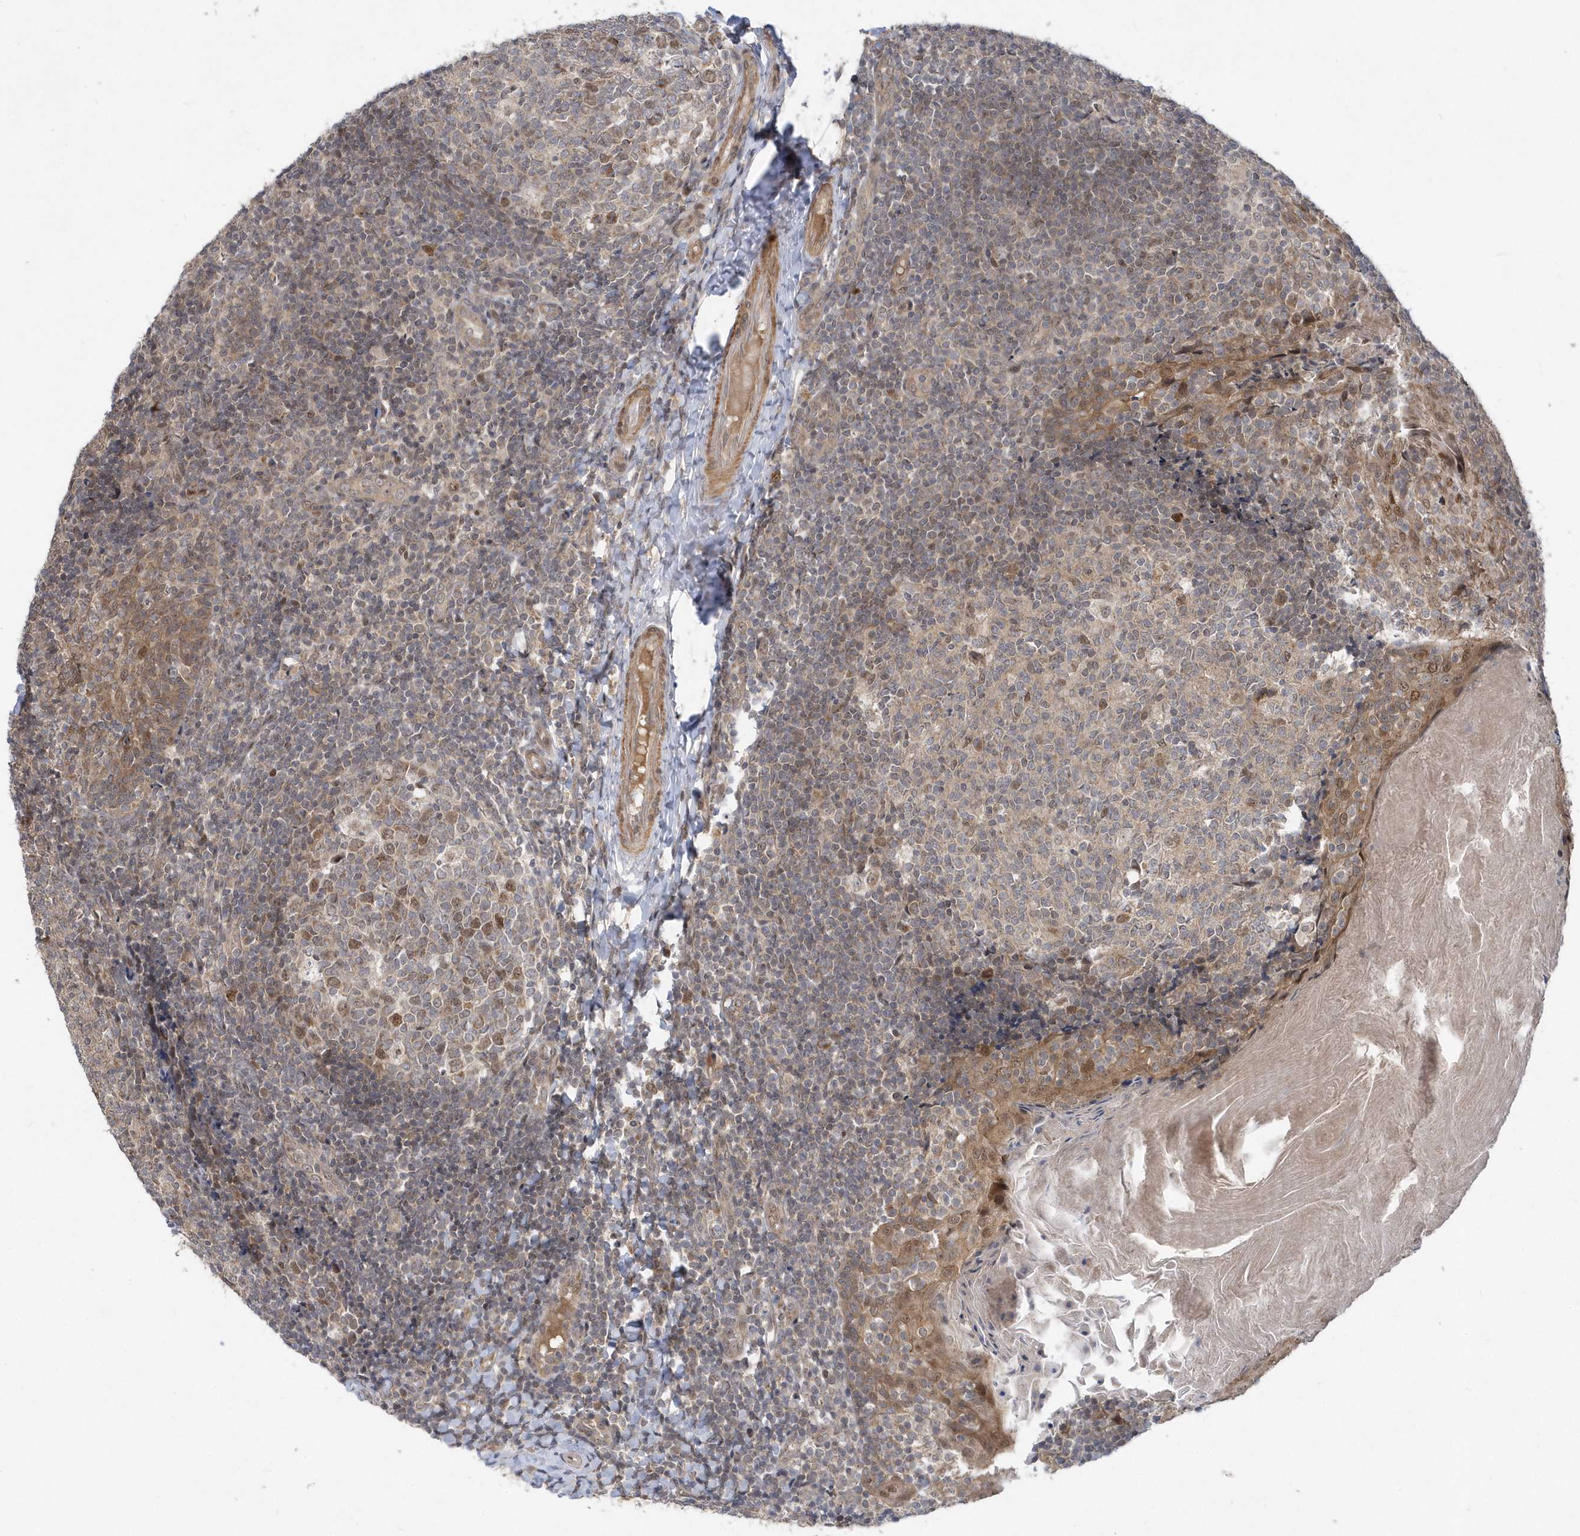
{"staining": {"intensity": "moderate", "quantity": "<25%", "location": "nuclear"}, "tissue": "tonsil", "cell_type": "Germinal center cells", "image_type": "normal", "snomed": [{"axis": "morphology", "description": "Normal tissue, NOS"}, {"axis": "topography", "description": "Tonsil"}], "caption": "The micrograph reveals a brown stain indicating the presence of a protein in the nuclear of germinal center cells in tonsil. (brown staining indicates protein expression, while blue staining denotes nuclei).", "gene": "MXI1", "patient": {"sex": "female", "age": 19}}